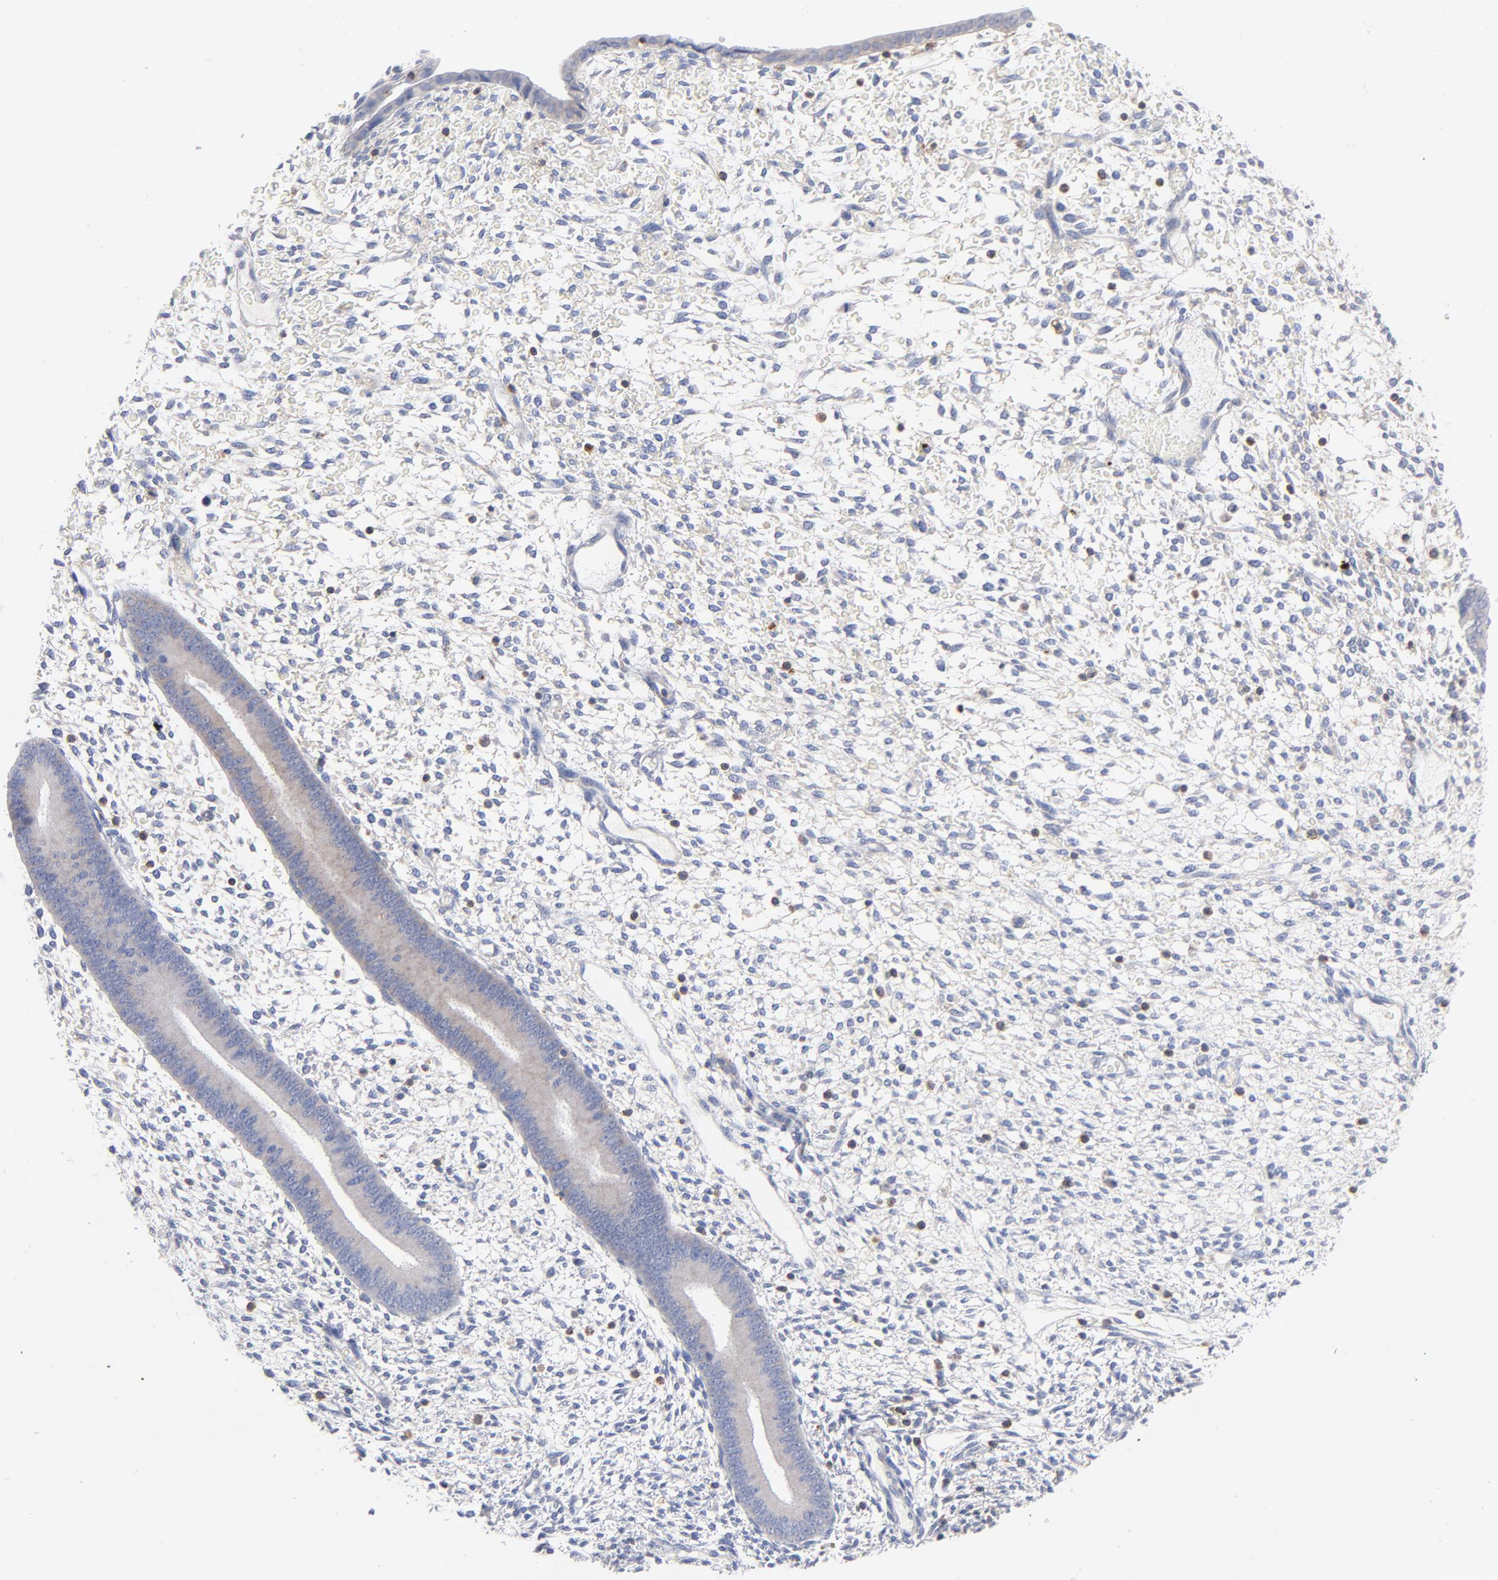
{"staining": {"intensity": "strong", "quantity": "<25%", "location": "cytoplasmic/membranous"}, "tissue": "endometrium", "cell_type": "Cells in endometrial stroma", "image_type": "normal", "snomed": [{"axis": "morphology", "description": "Normal tissue, NOS"}, {"axis": "topography", "description": "Endometrium"}], "caption": "This micrograph displays IHC staining of normal human endometrium, with medium strong cytoplasmic/membranous staining in about <25% of cells in endometrial stroma.", "gene": "SEPTIN11", "patient": {"sex": "female", "age": 42}}